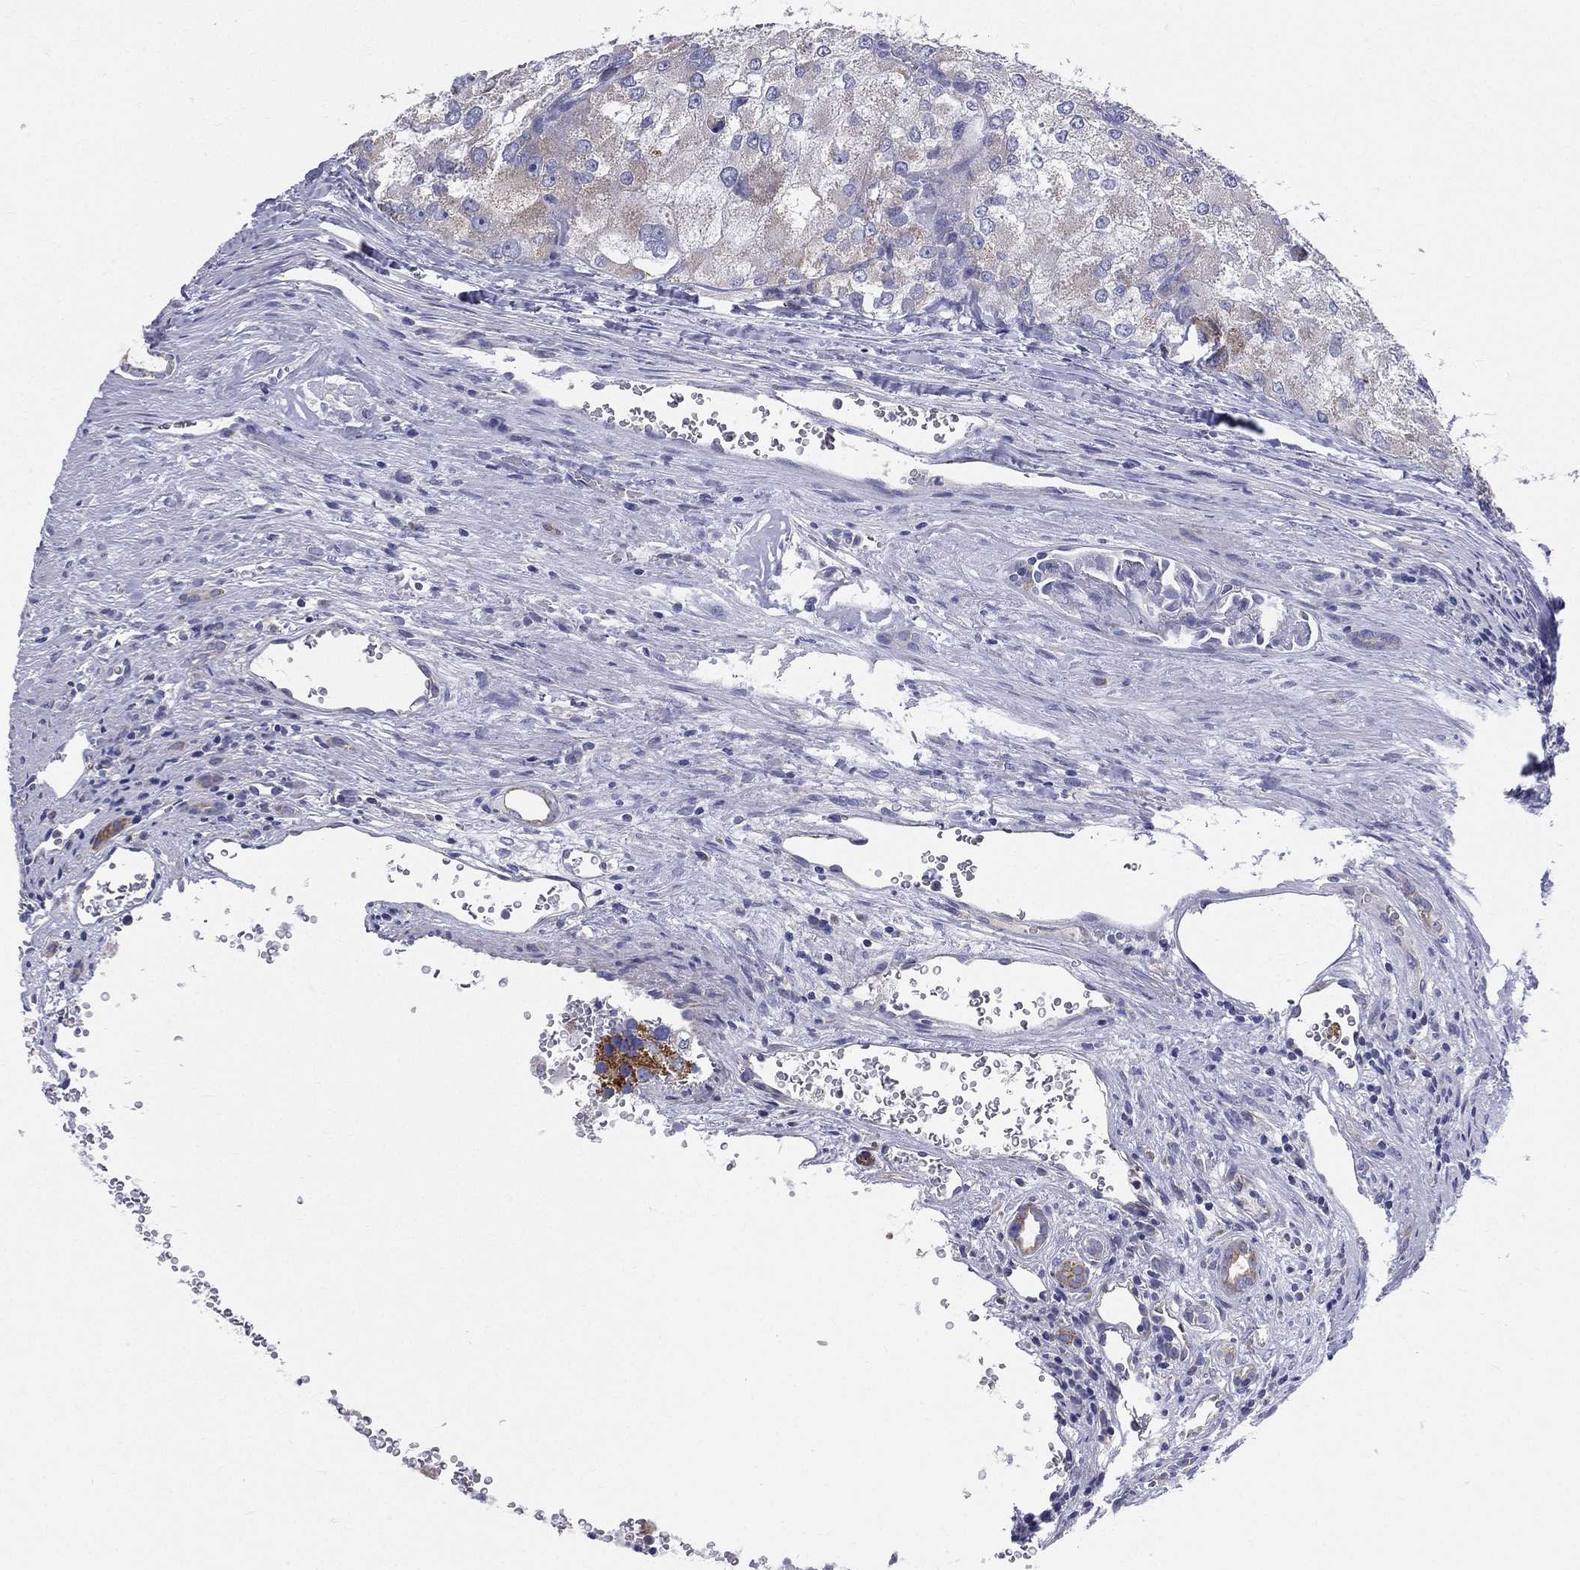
{"staining": {"intensity": "negative", "quantity": "none", "location": "none"}, "tissue": "renal cancer", "cell_type": "Tumor cells", "image_type": "cancer", "snomed": [{"axis": "morphology", "description": "Adenocarcinoma, NOS"}, {"axis": "topography", "description": "Kidney"}], "caption": "Adenocarcinoma (renal) was stained to show a protein in brown. There is no significant positivity in tumor cells. (Immunohistochemistry (ihc), brightfield microscopy, high magnification).", "gene": "PWWP3A", "patient": {"sex": "female", "age": 70}}